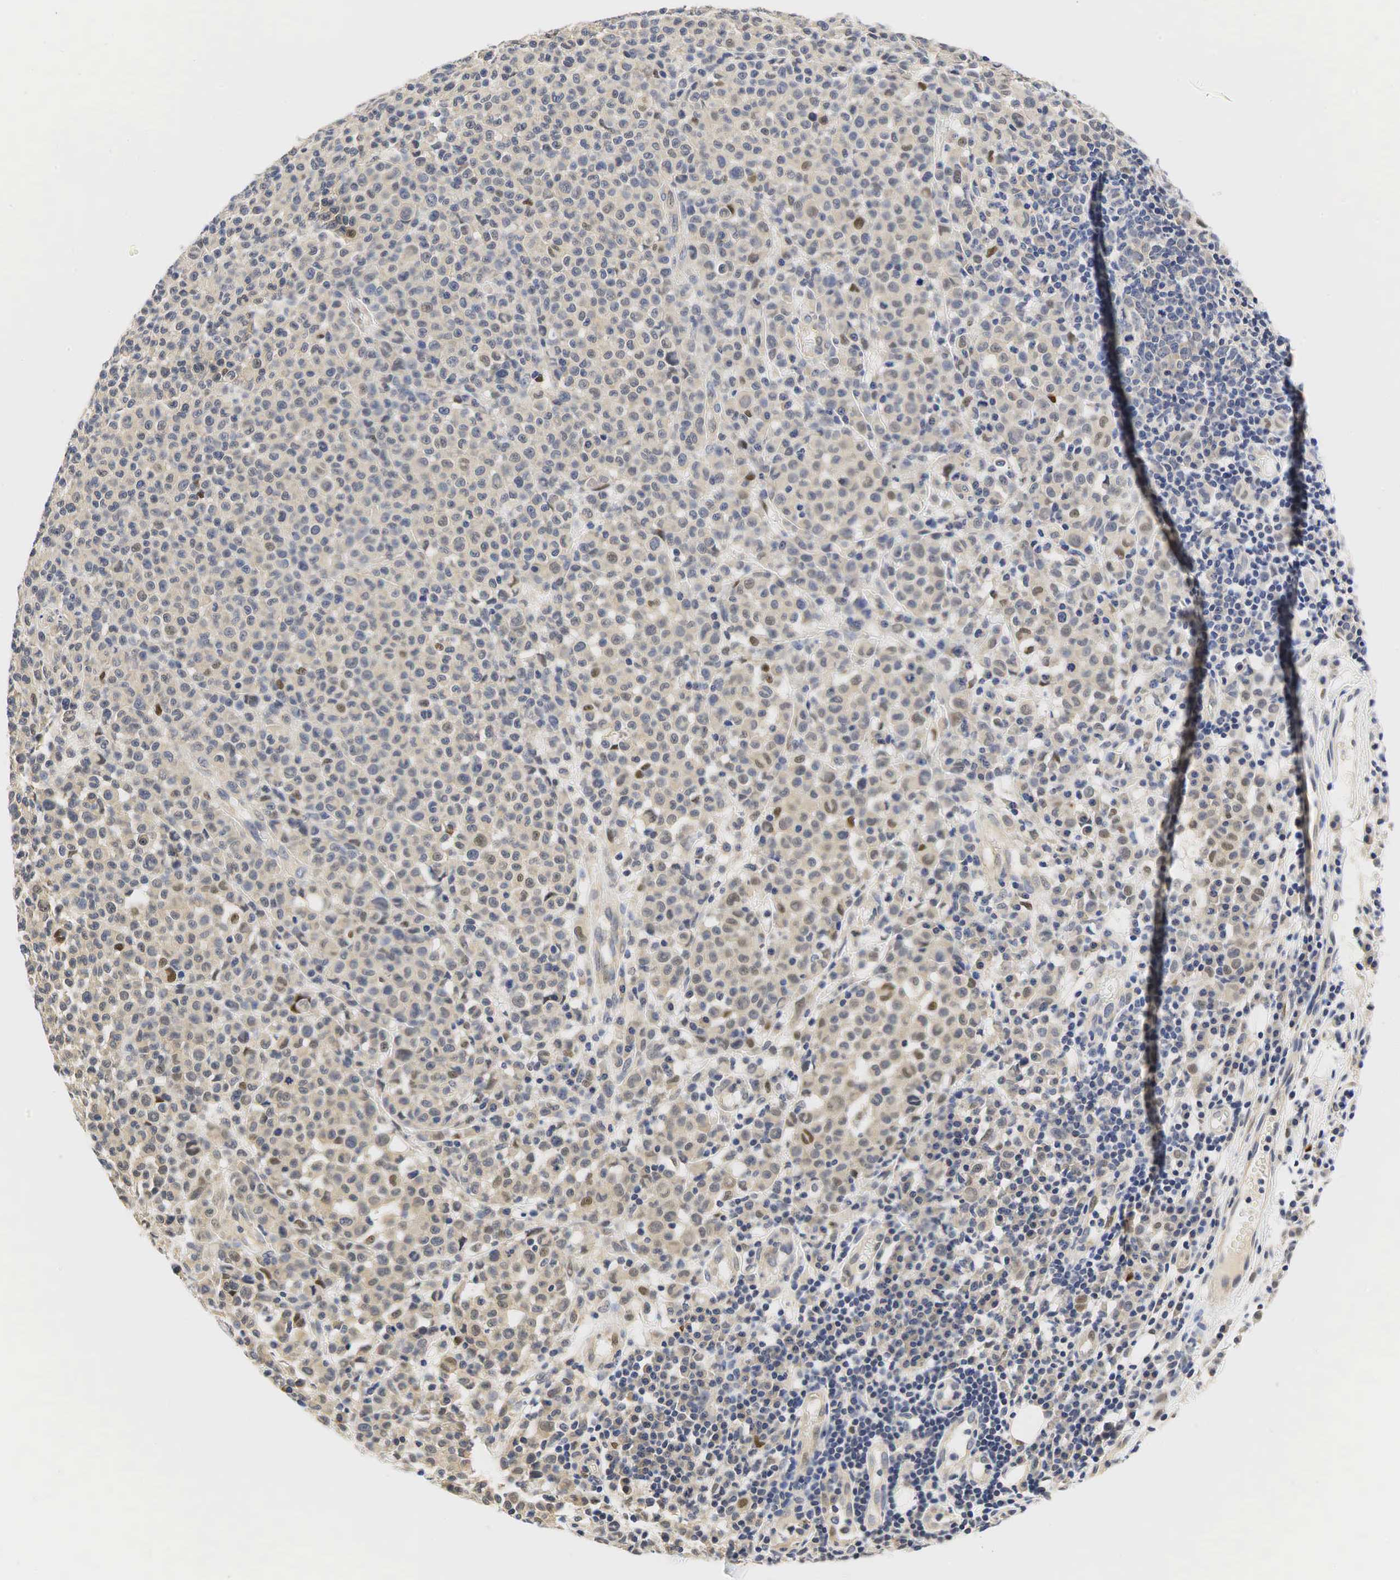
{"staining": {"intensity": "moderate", "quantity": "<25%", "location": "nuclear"}, "tissue": "melanoma", "cell_type": "Tumor cells", "image_type": "cancer", "snomed": [{"axis": "morphology", "description": "Malignant melanoma, Metastatic site"}, {"axis": "topography", "description": "Skin"}], "caption": "A micrograph of human malignant melanoma (metastatic site) stained for a protein reveals moderate nuclear brown staining in tumor cells.", "gene": "CCND1", "patient": {"sex": "male", "age": 32}}